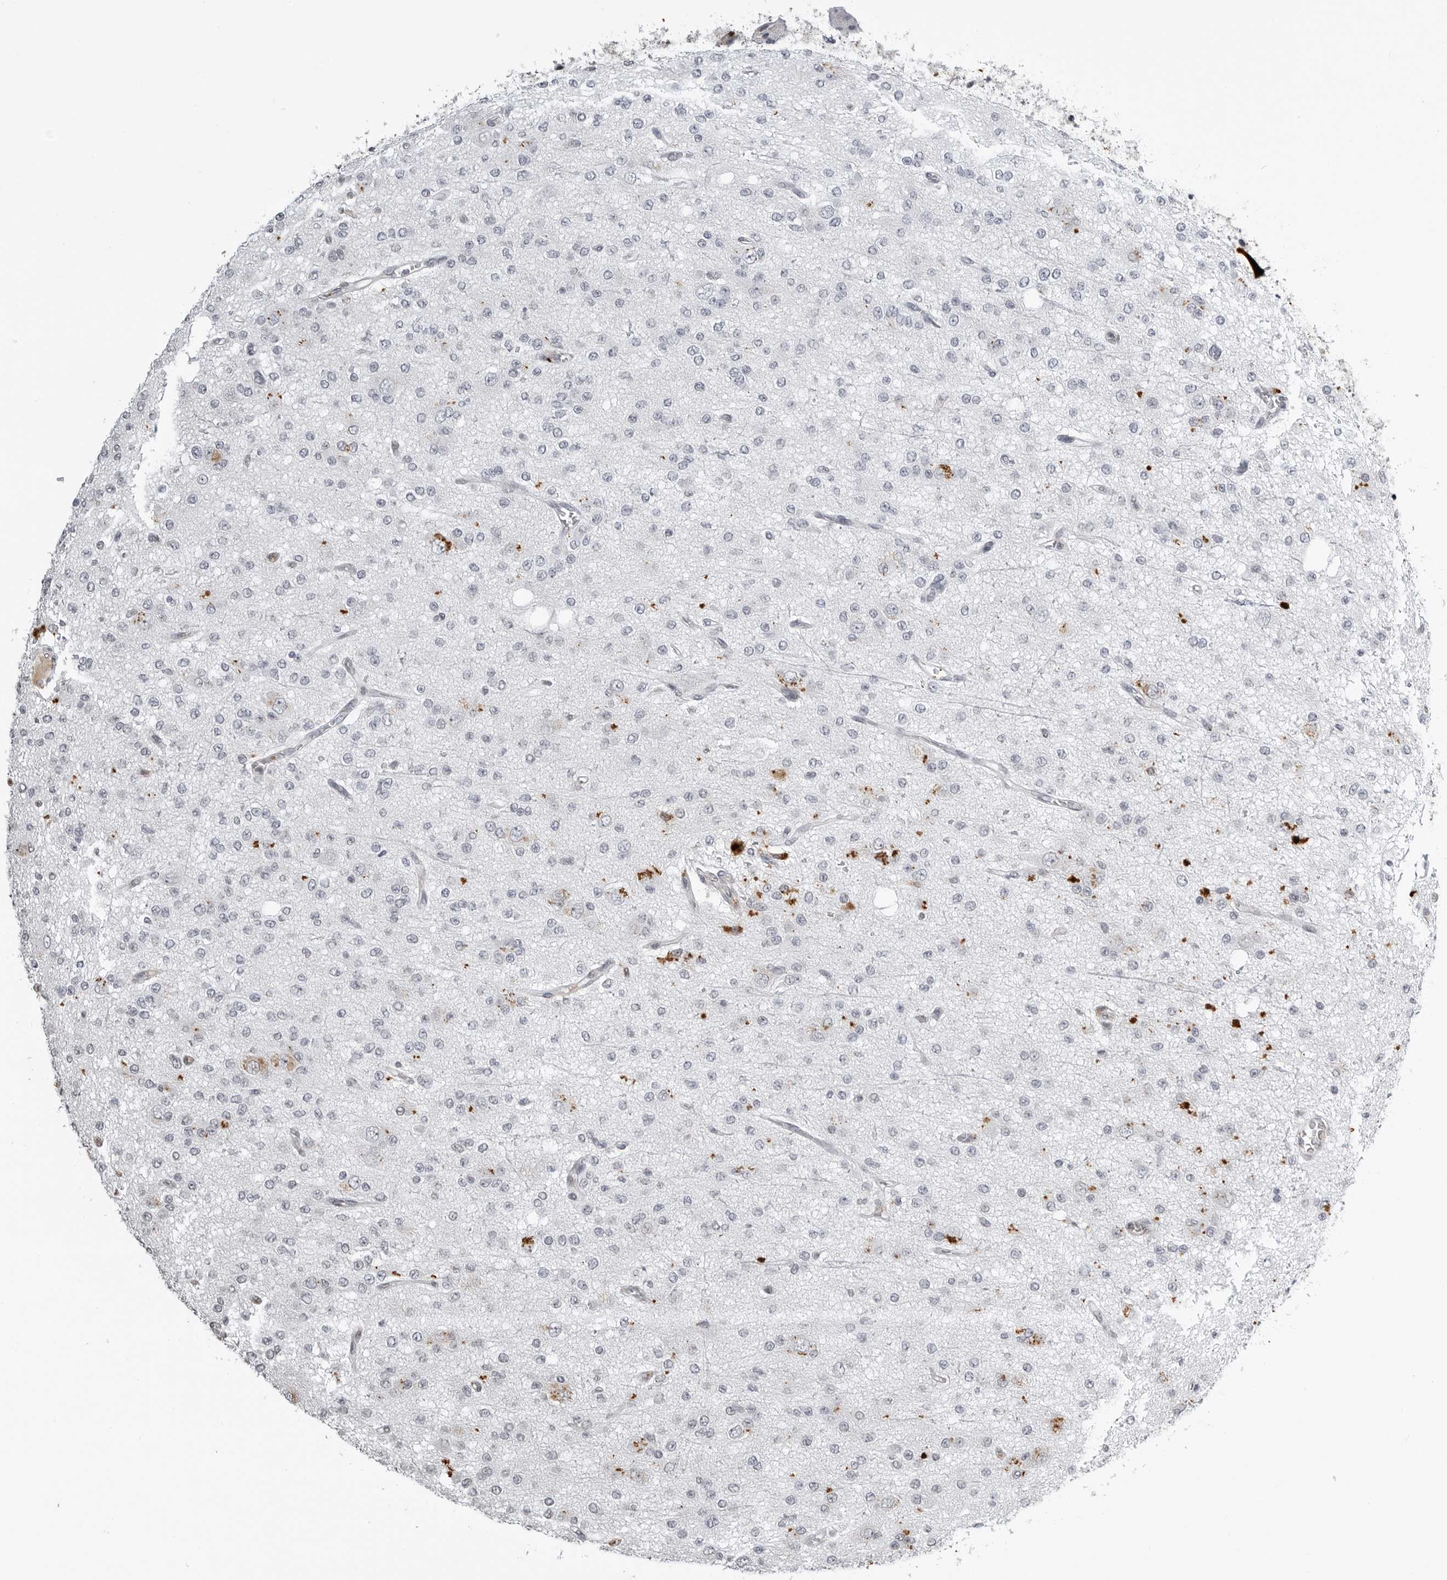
{"staining": {"intensity": "negative", "quantity": "none", "location": "none"}, "tissue": "glioma", "cell_type": "Tumor cells", "image_type": "cancer", "snomed": [{"axis": "morphology", "description": "Glioma, malignant, Low grade"}, {"axis": "topography", "description": "Brain"}], "caption": "DAB (3,3'-diaminobenzidine) immunohistochemical staining of glioma shows no significant positivity in tumor cells.", "gene": "CXCR5", "patient": {"sex": "male", "age": 38}}